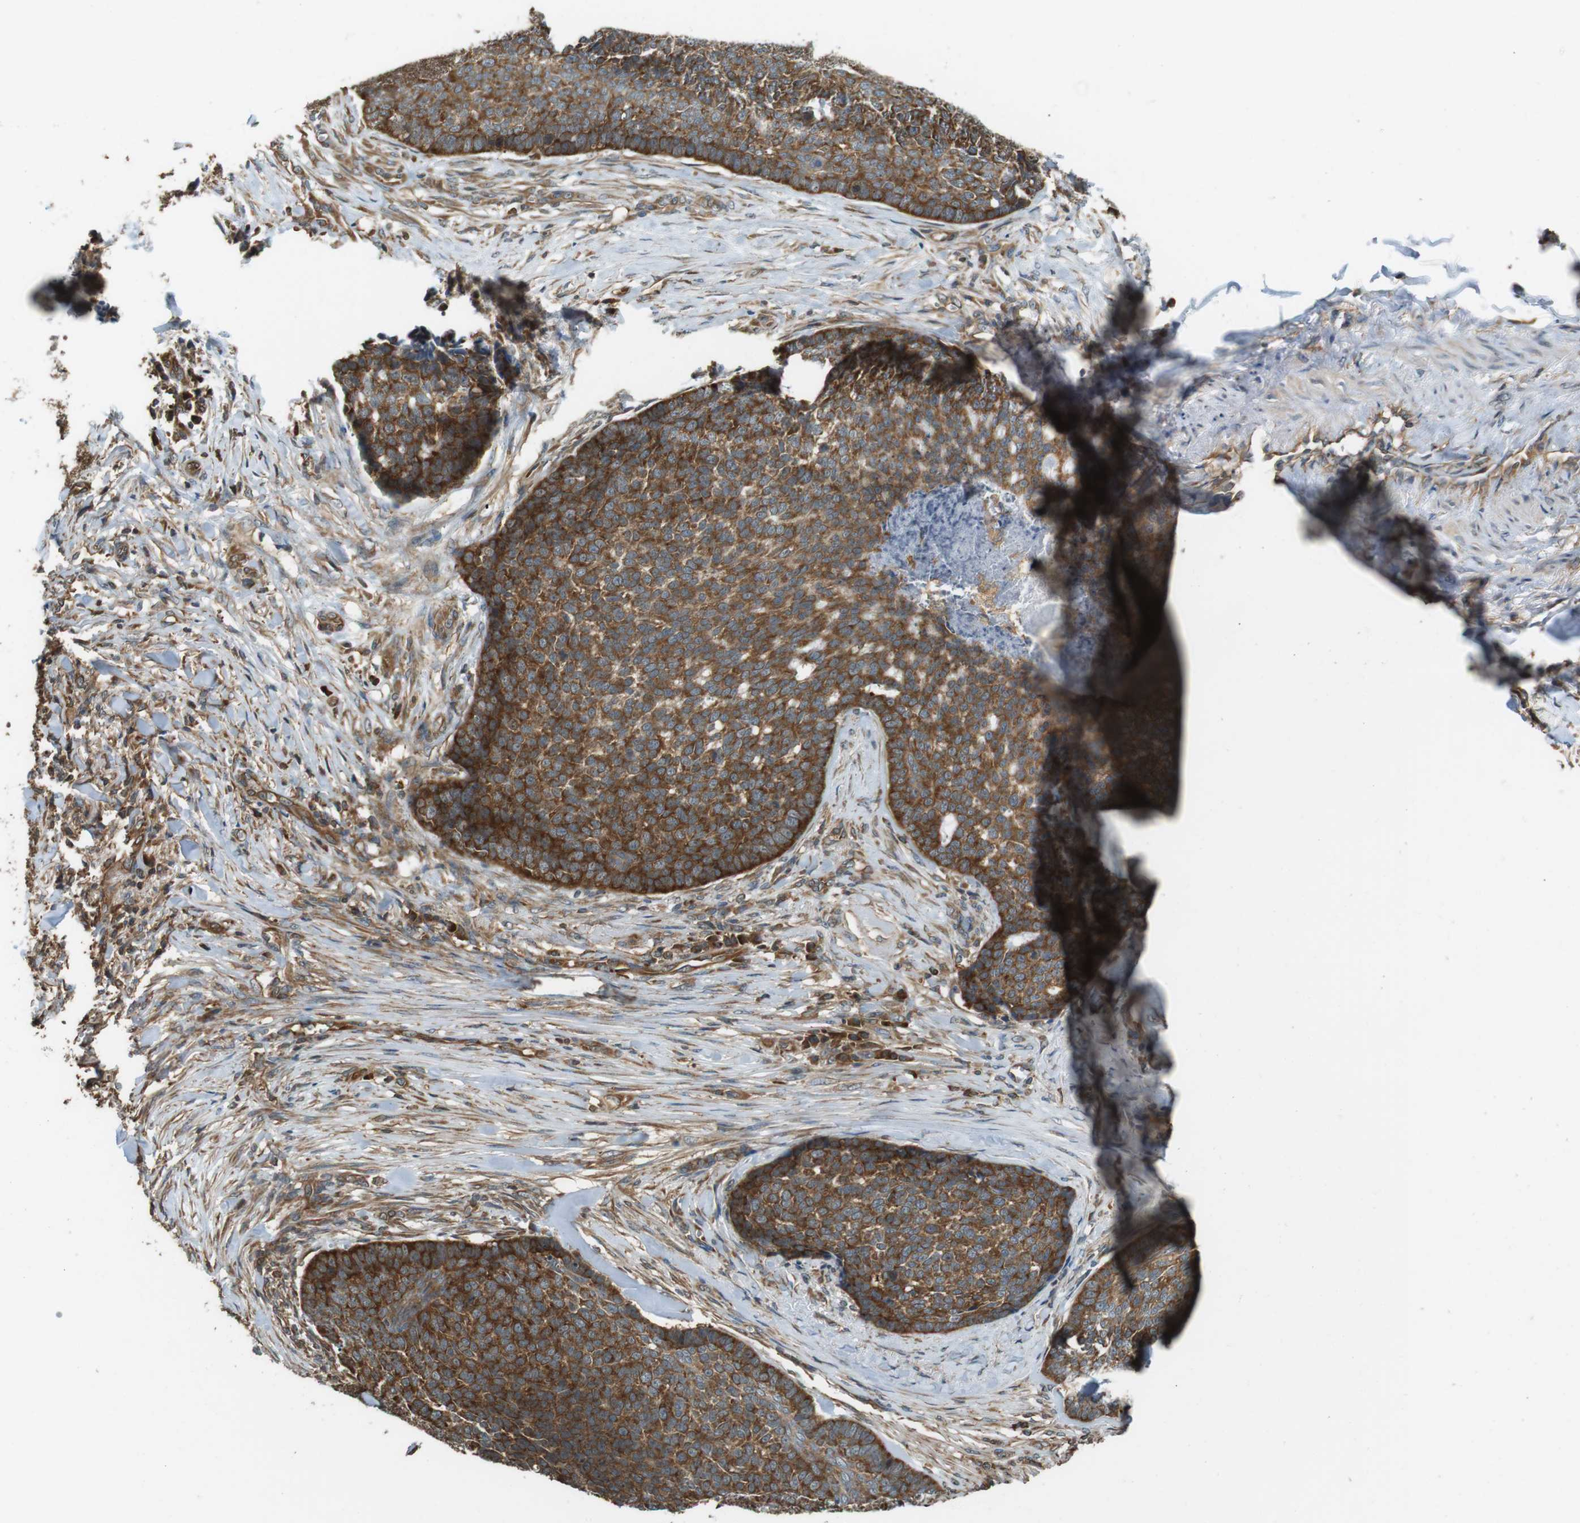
{"staining": {"intensity": "moderate", "quantity": ">75%", "location": "cytoplasmic/membranous"}, "tissue": "skin cancer", "cell_type": "Tumor cells", "image_type": "cancer", "snomed": [{"axis": "morphology", "description": "Basal cell carcinoma"}, {"axis": "topography", "description": "Skin"}], "caption": "IHC histopathology image of human skin cancer stained for a protein (brown), which reveals medium levels of moderate cytoplasmic/membranous expression in about >75% of tumor cells.", "gene": "PA2G4", "patient": {"sex": "male", "age": 84}}